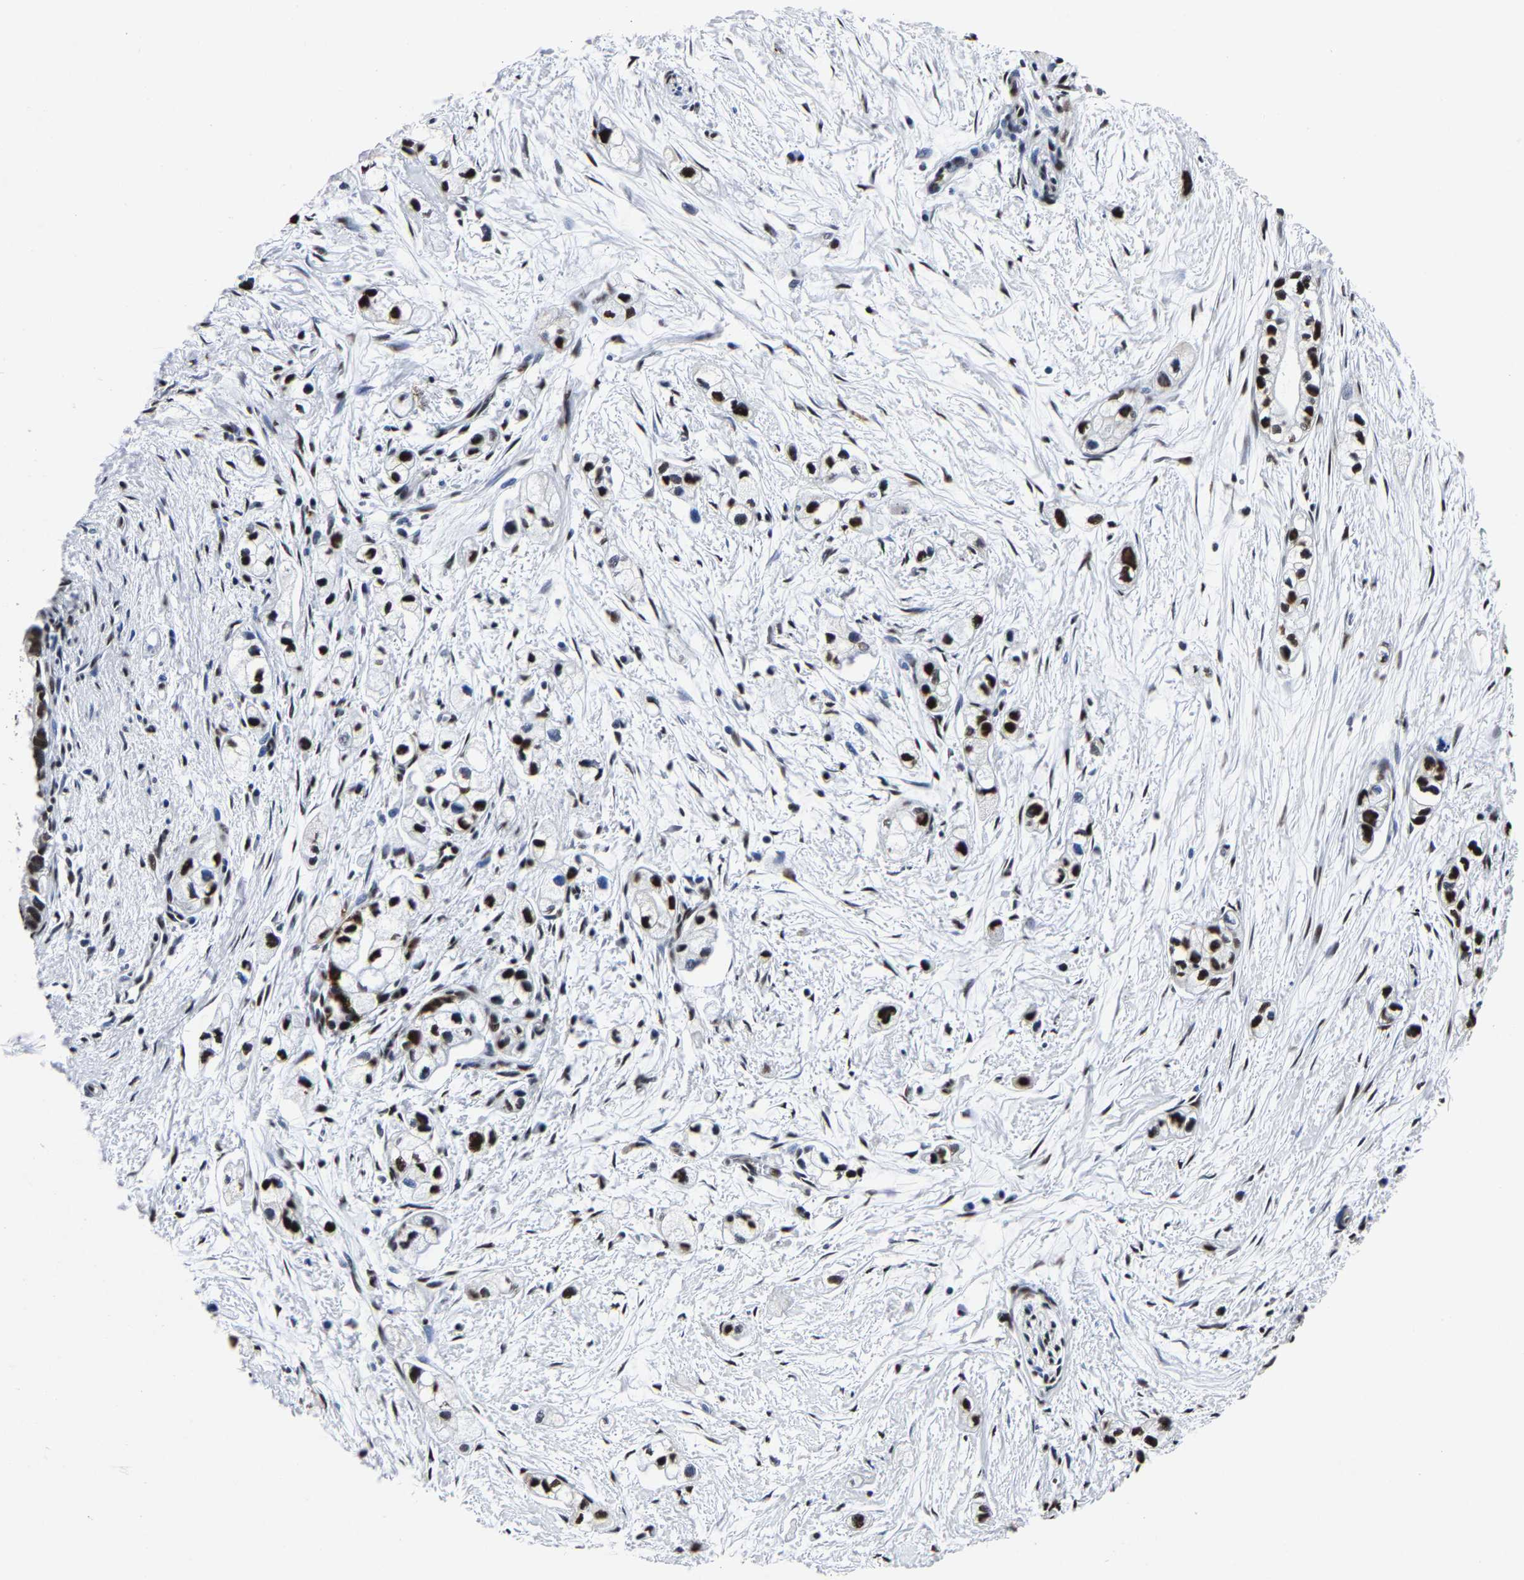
{"staining": {"intensity": "strong", "quantity": ">75%", "location": "nuclear"}, "tissue": "pancreatic cancer", "cell_type": "Tumor cells", "image_type": "cancer", "snomed": [{"axis": "morphology", "description": "Adenocarcinoma, NOS"}, {"axis": "topography", "description": "Pancreas"}], "caption": "An image of human pancreatic adenocarcinoma stained for a protein reveals strong nuclear brown staining in tumor cells.", "gene": "RBM45", "patient": {"sex": "male", "age": 74}}